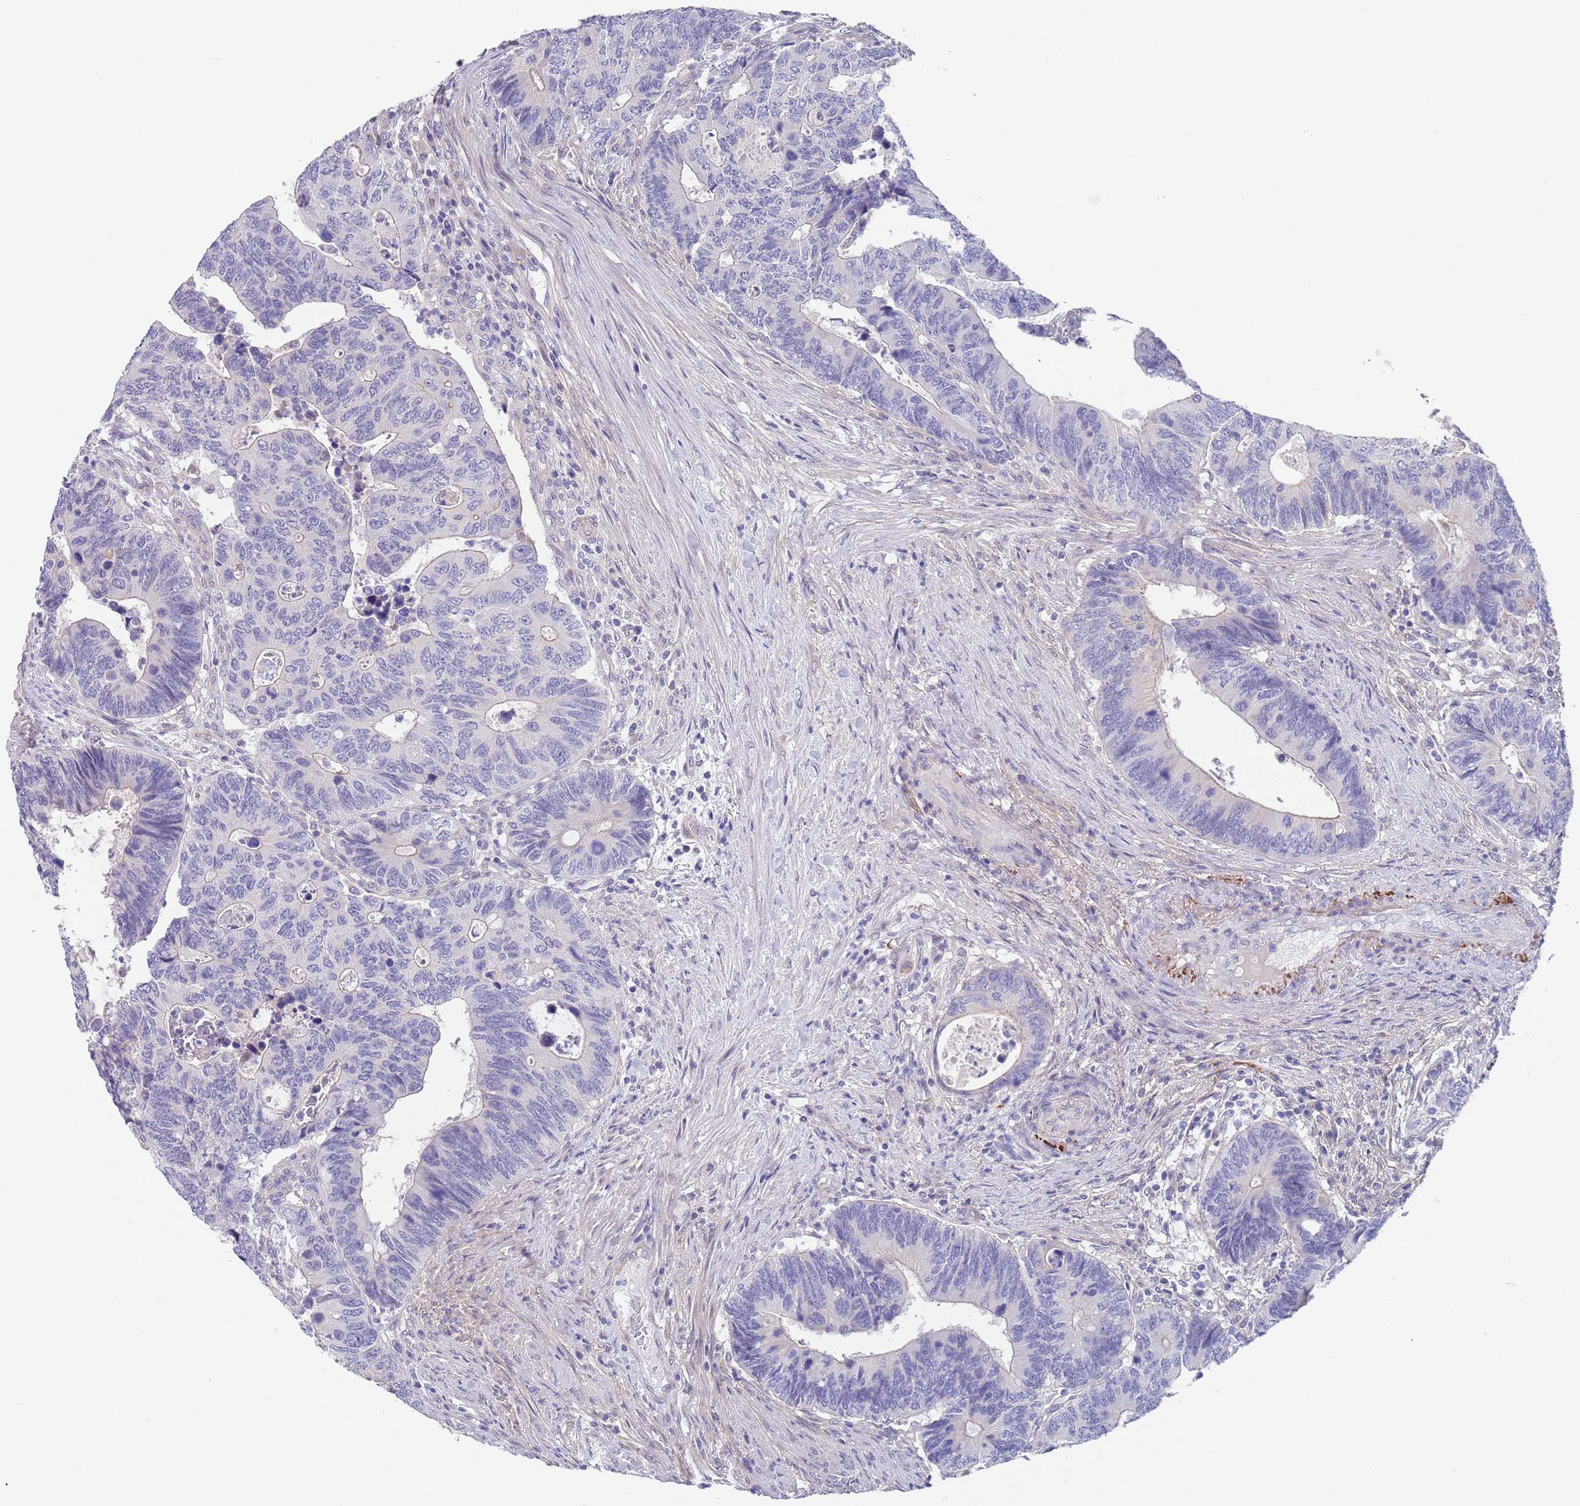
{"staining": {"intensity": "negative", "quantity": "none", "location": "none"}, "tissue": "colorectal cancer", "cell_type": "Tumor cells", "image_type": "cancer", "snomed": [{"axis": "morphology", "description": "Adenocarcinoma, NOS"}, {"axis": "topography", "description": "Colon"}], "caption": "This histopathology image is of colorectal cancer (adenocarcinoma) stained with immunohistochemistry to label a protein in brown with the nuclei are counter-stained blue. There is no positivity in tumor cells.", "gene": "RNF169", "patient": {"sex": "male", "age": 87}}